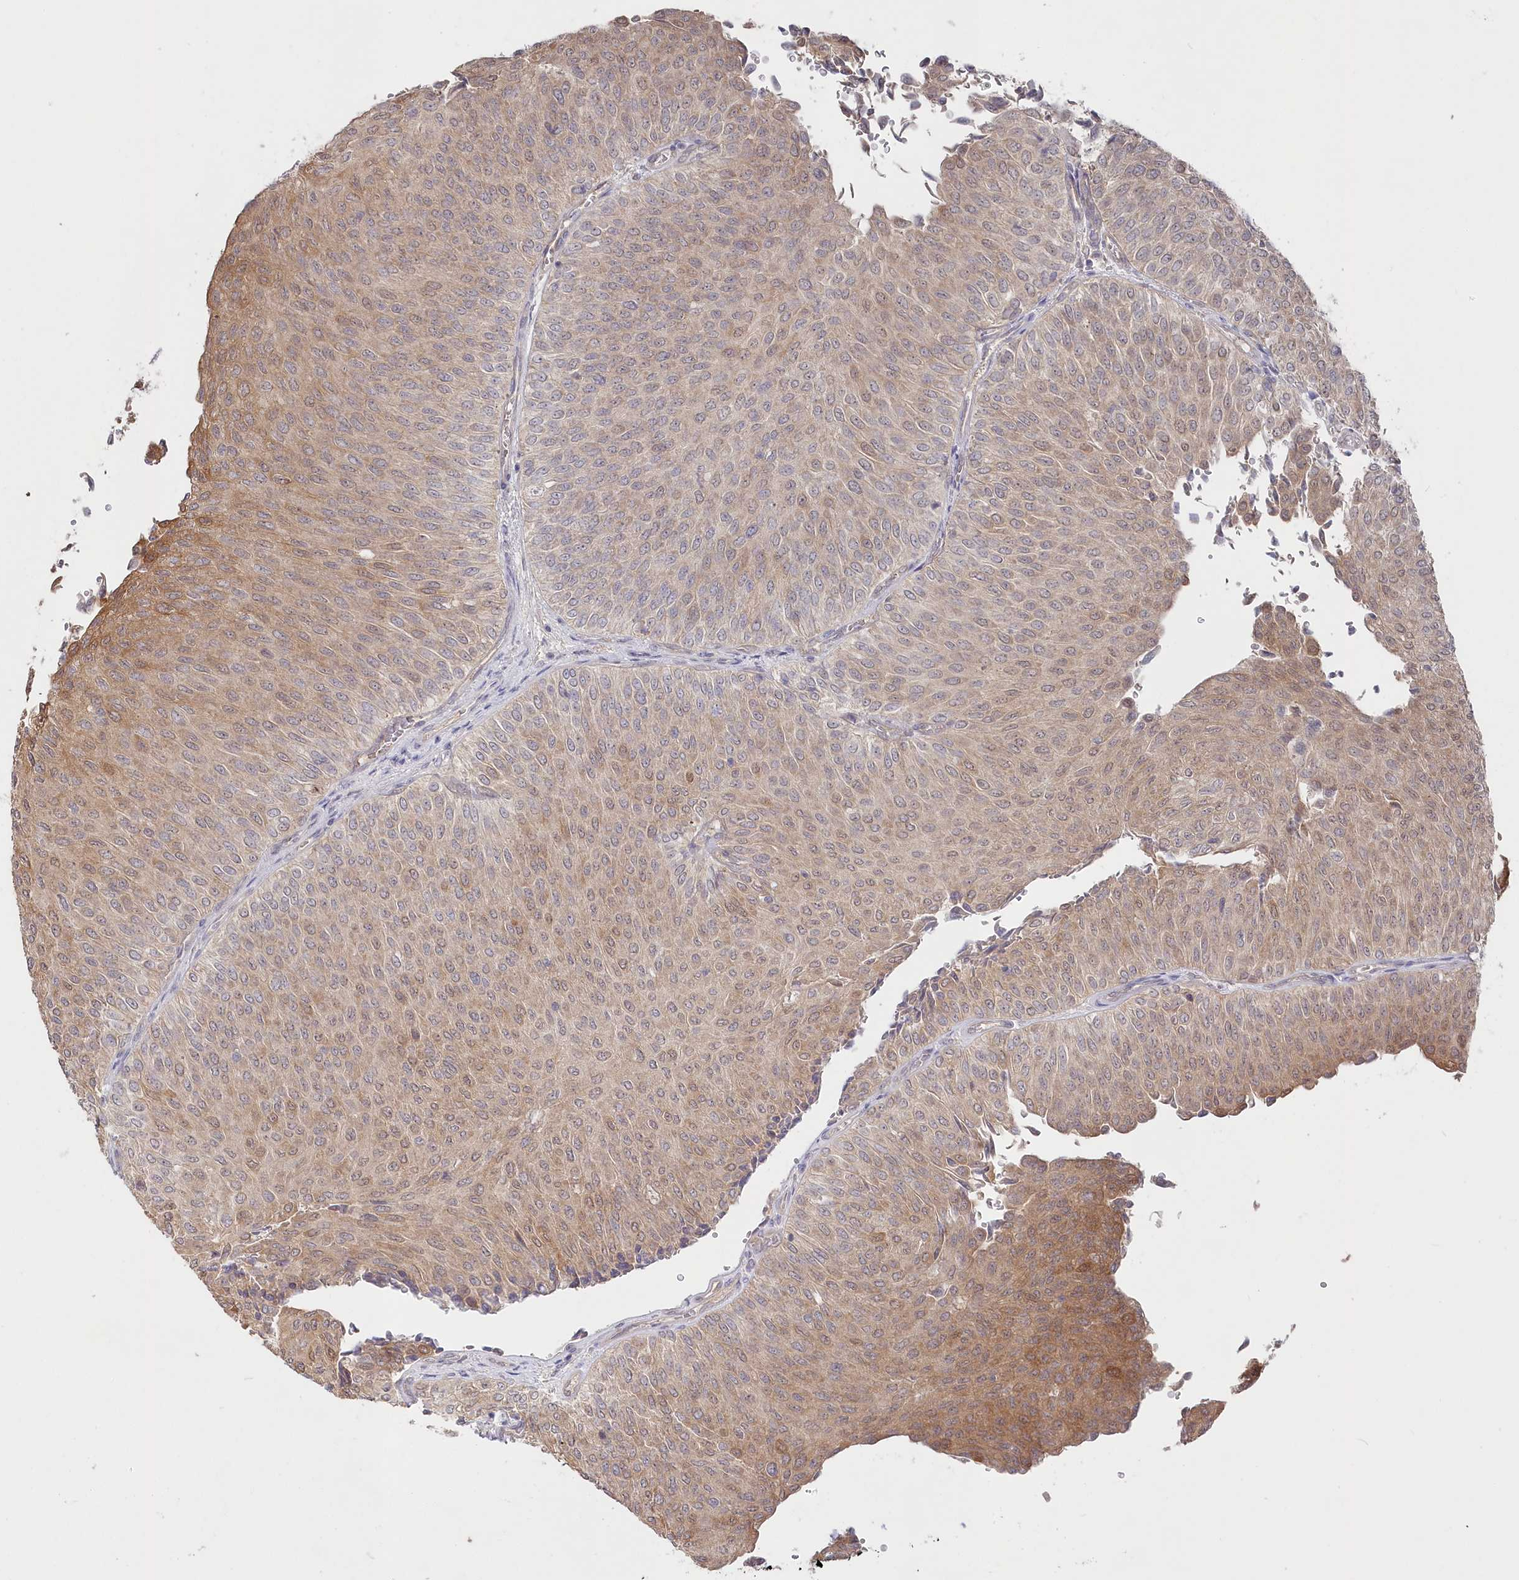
{"staining": {"intensity": "moderate", "quantity": "<25%", "location": "cytoplasmic/membranous"}, "tissue": "urothelial cancer", "cell_type": "Tumor cells", "image_type": "cancer", "snomed": [{"axis": "morphology", "description": "Urothelial carcinoma, Low grade"}, {"axis": "topography", "description": "Urinary bladder"}], "caption": "This photomicrograph reveals IHC staining of urothelial cancer, with low moderate cytoplasmic/membranous expression in approximately <25% of tumor cells.", "gene": "AAMDC", "patient": {"sex": "male", "age": 78}}